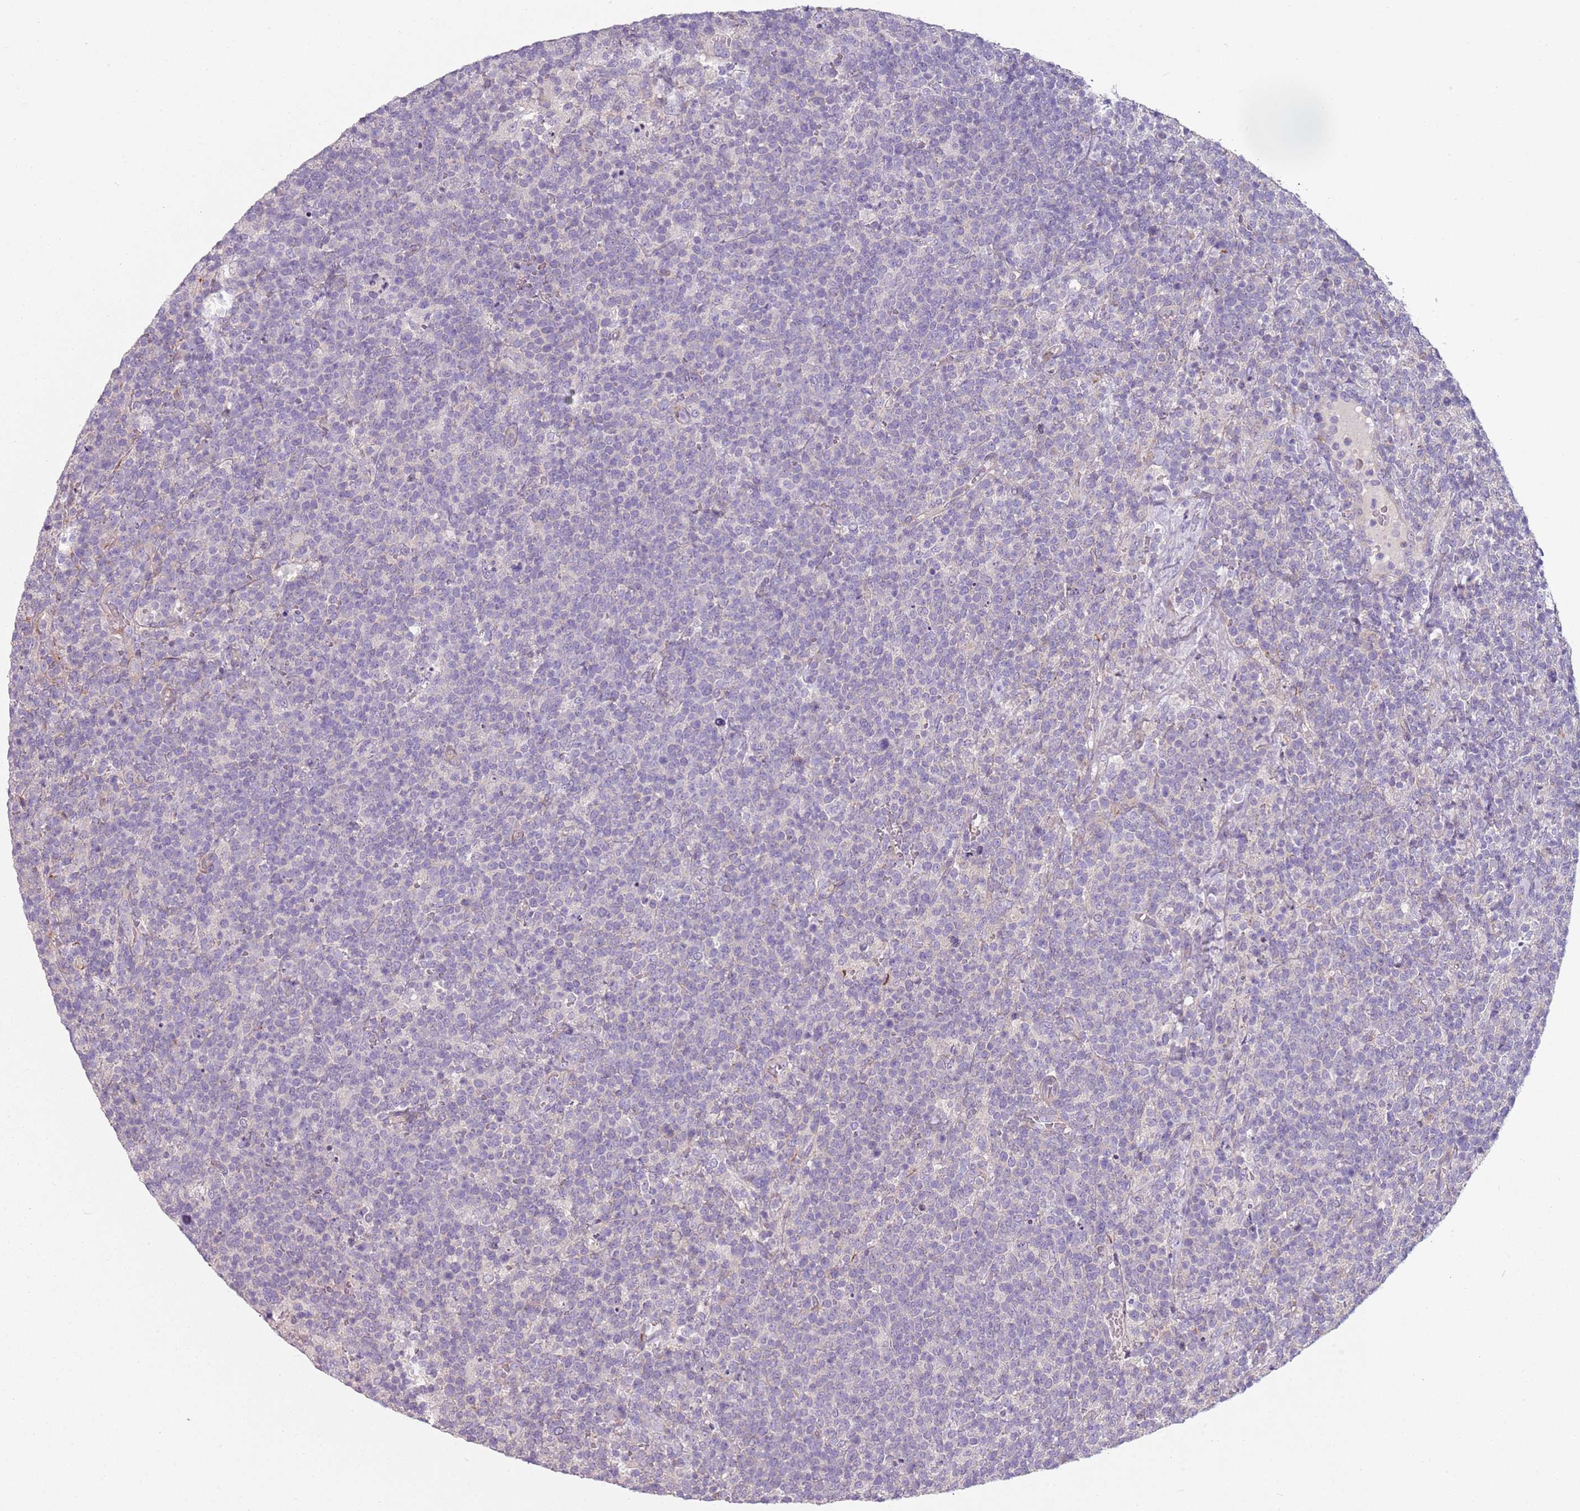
{"staining": {"intensity": "negative", "quantity": "none", "location": "none"}, "tissue": "lymphoma", "cell_type": "Tumor cells", "image_type": "cancer", "snomed": [{"axis": "morphology", "description": "Malignant lymphoma, non-Hodgkin's type, High grade"}, {"axis": "topography", "description": "Lymph node"}], "caption": "High-grade malignant lymphoma, non-Hodgkin's type was stained to show a protein in brown. There is no significant expression in tumor cells.", "gene": "ZNF583", "patient": {"sex": "male", "age": 61}}